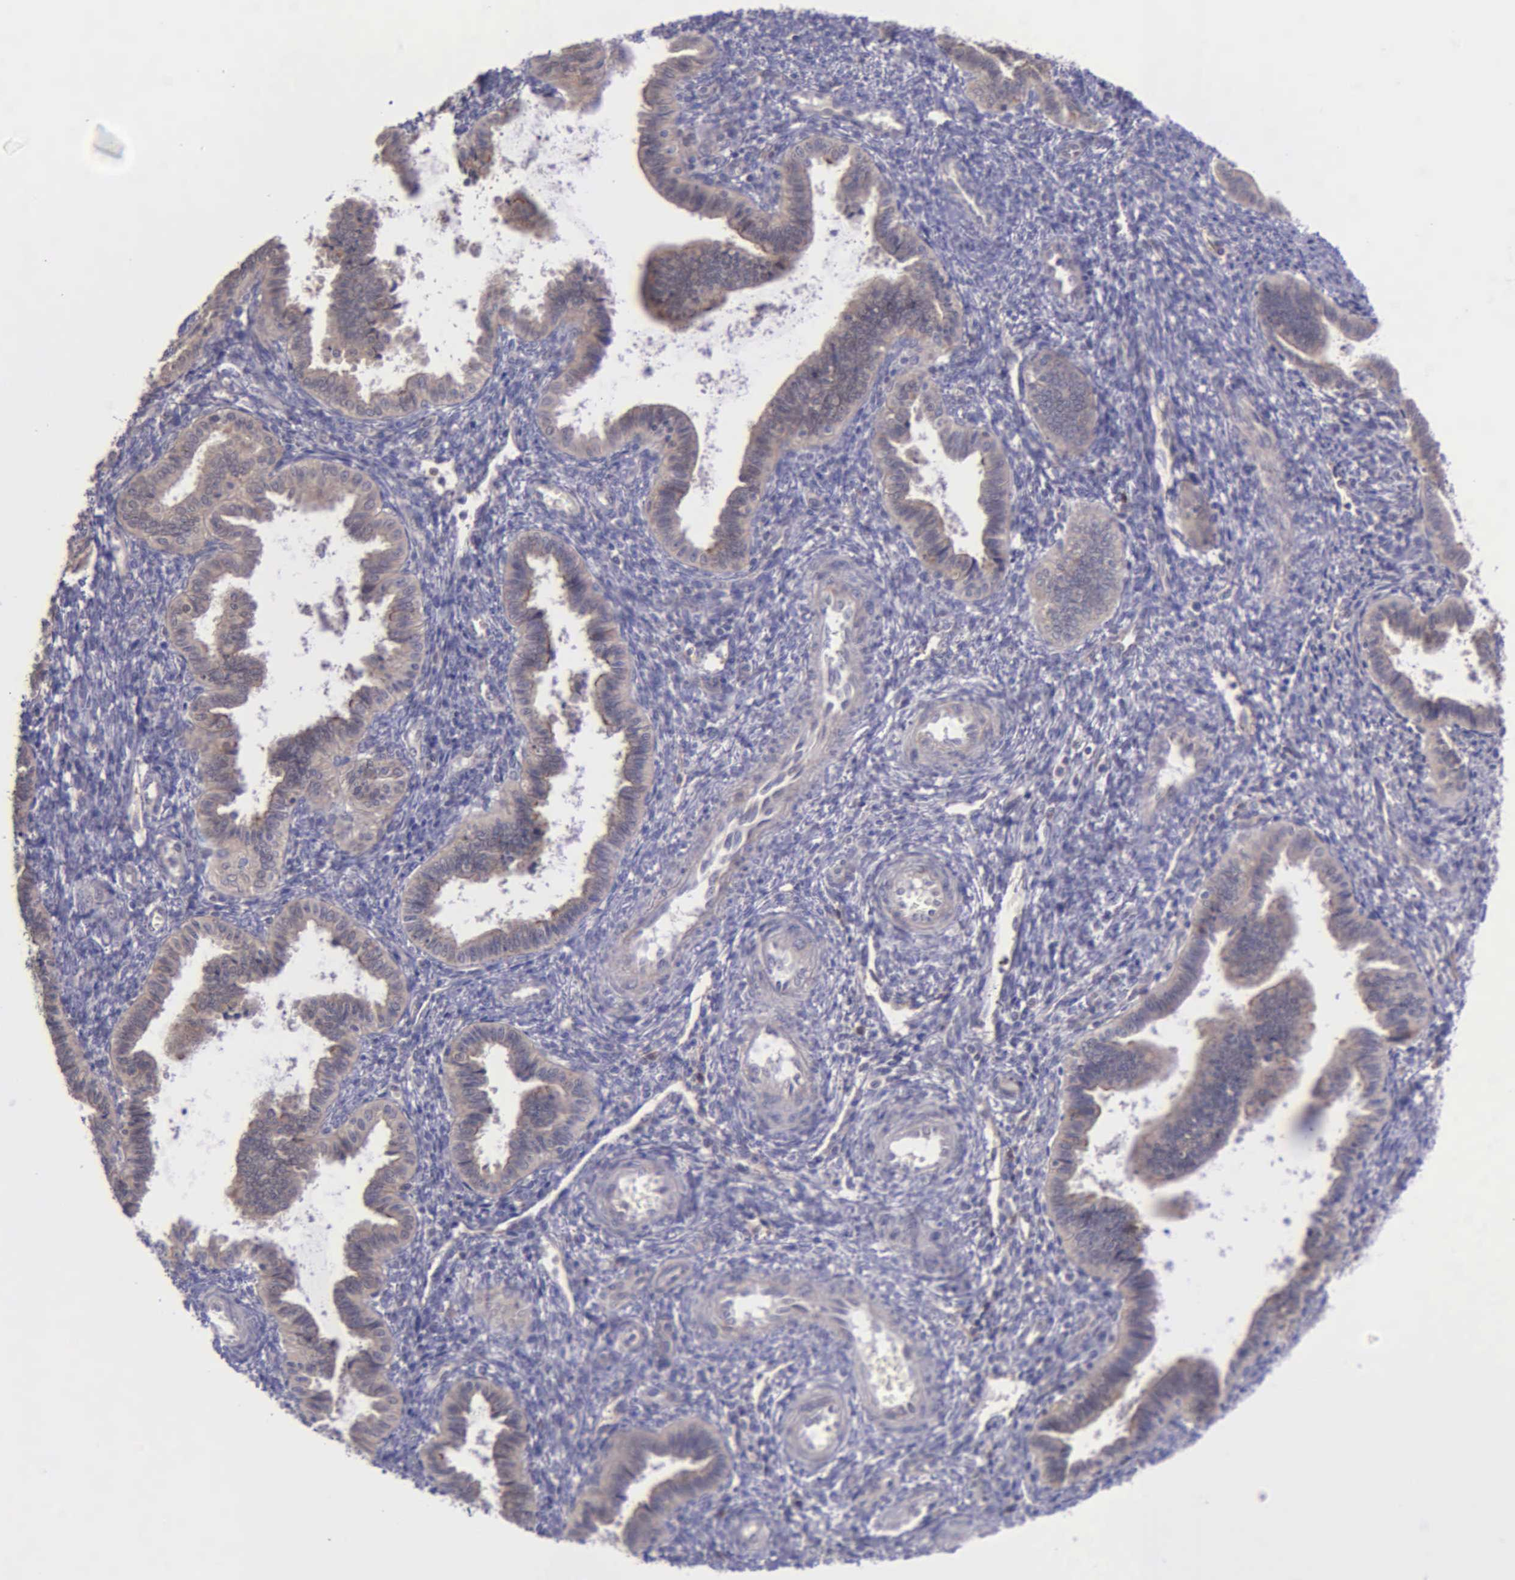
{"staining": {"intensity": "negative", "quantity": "none", "location": "none"}, "tissue": "endometrium", "cell_type": "Cells in endometrial stroma", "image_type": "normal", "snomed": [{"axis": "morphology", "description": "Normal tissue, NOS"}, {"axis": "topography", "description": "Endometrium"}], "caption": "IHC of normal endometrium reveals no expression in cells in endometrial stroma.", "gene": "MICAL3", "patient": {"sex": "female", "age": 36}}